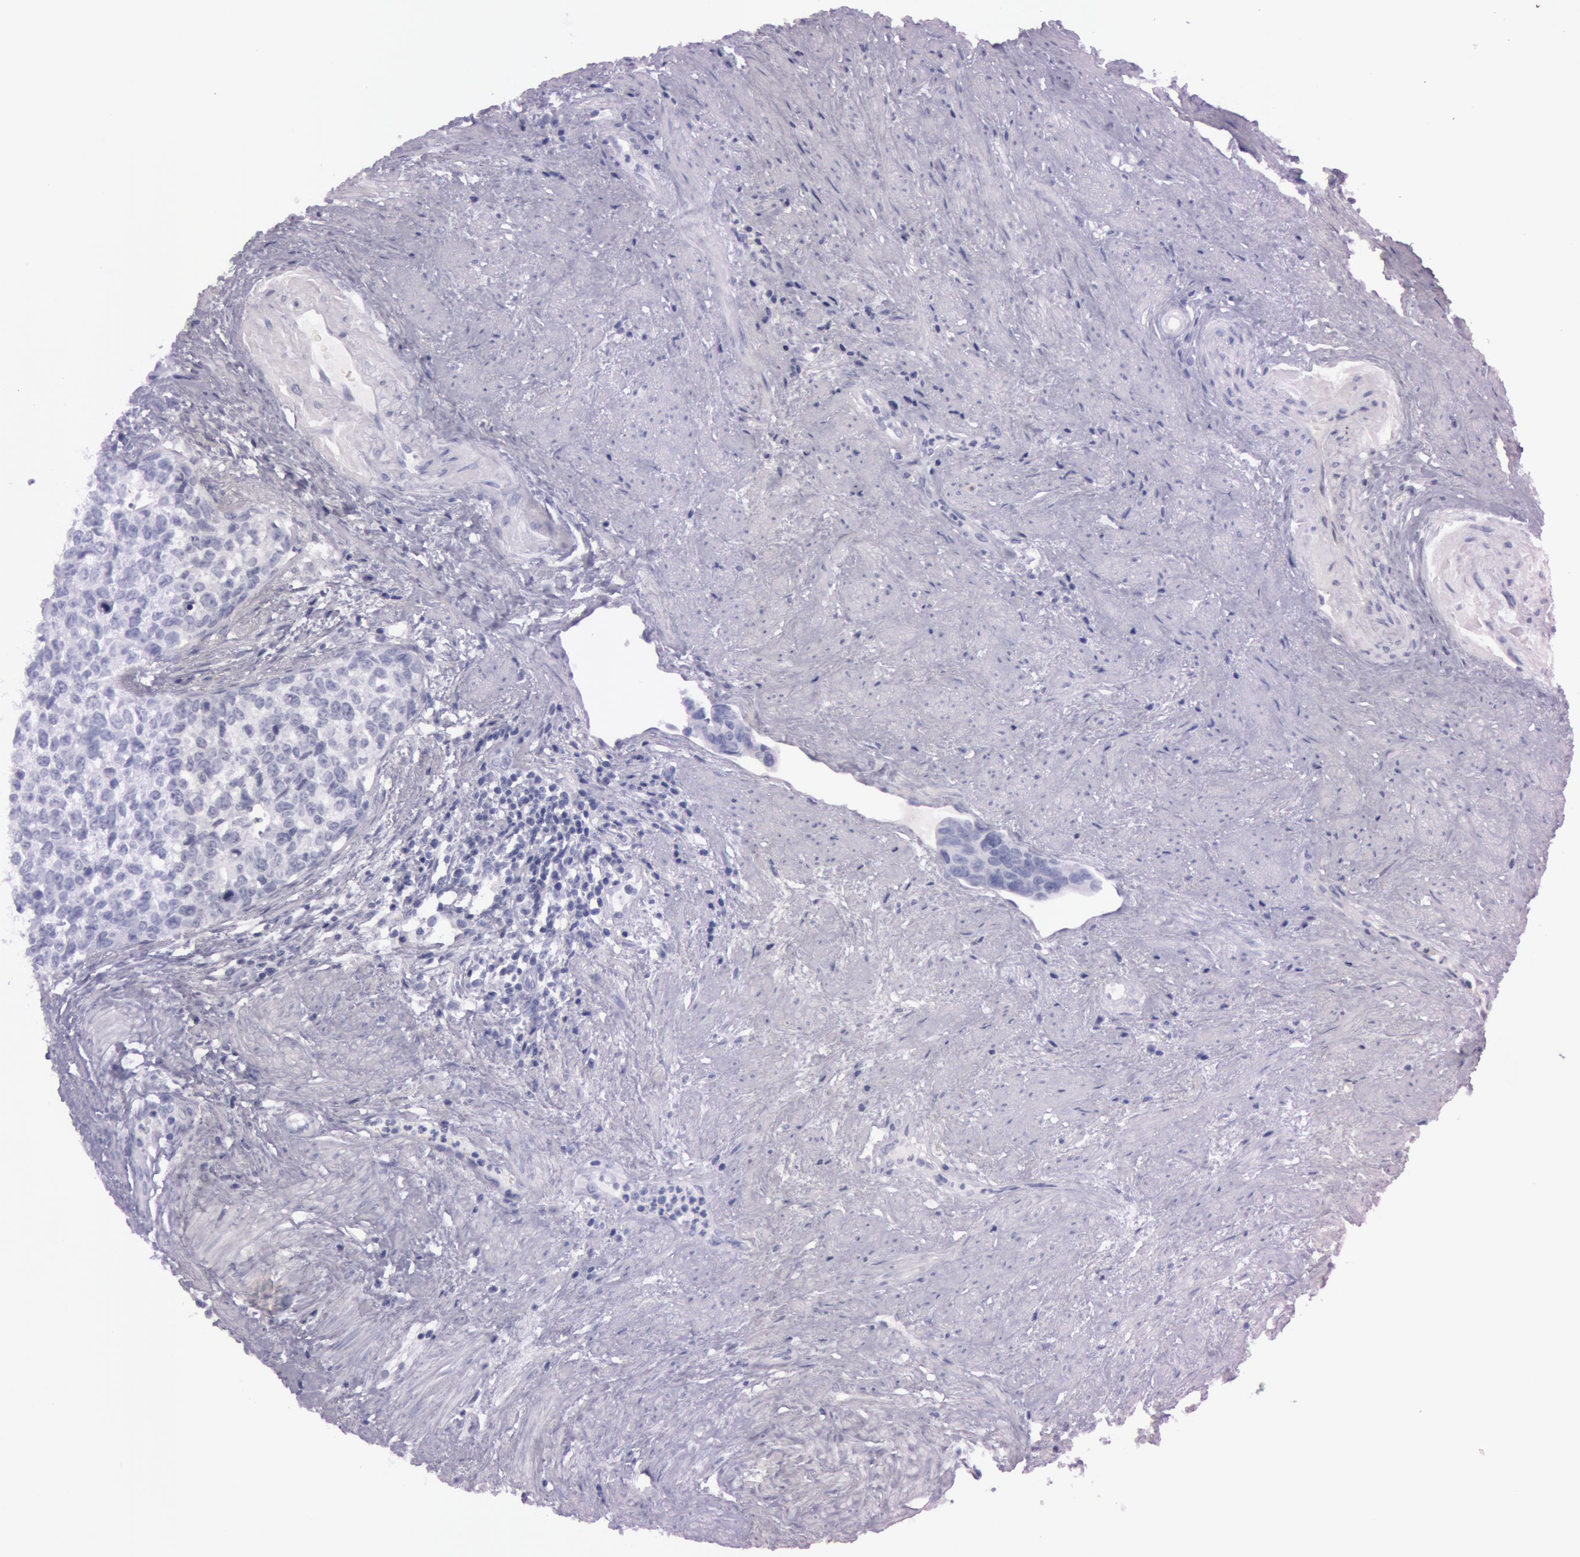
{"staining": {"intensity": "negative", "quantity": "none", "location": "none"}, "tissue": "urothelial cancer", "cell_type": "Tumor cells", "image_type": "cancer", "snomed": [{"axis": "morphology", "description": "Urothelial carcinoma, High grade"}, {"axis": "topography", "description": "Urinary bladder"}], "caption": "Immunohistochemical staining of urothelial cancer reveals no significant expression in tumor cells.", "gene": "S100A7", "patient": {"sex": "male", "age": 81}}